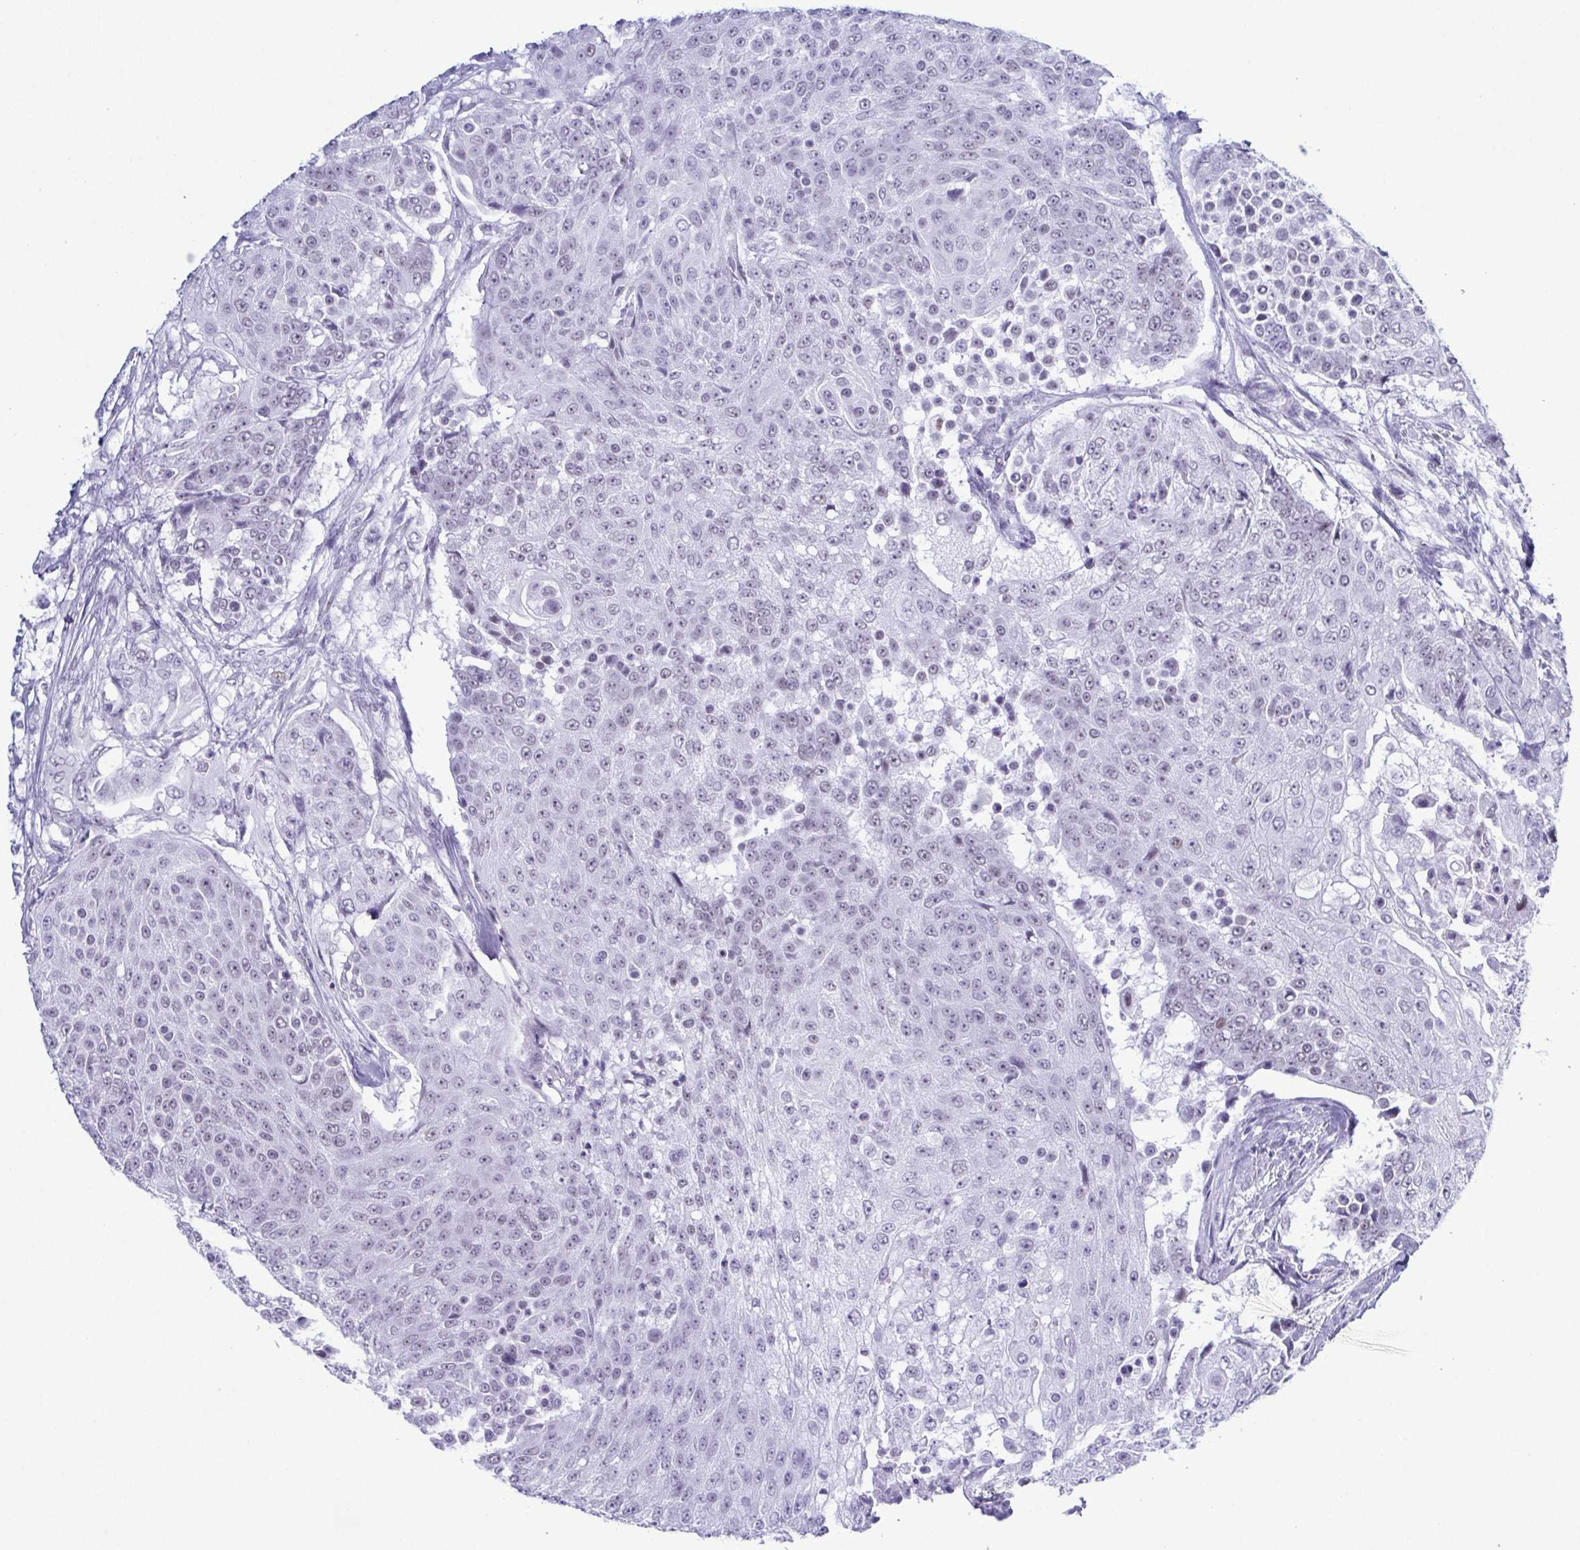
{"staining": {"intensity": "negative", "quantity": "none", "location": "none"}, "tissue": "urothelial cancer", "cell_type": "Tumor cells", "image_type": "cancer", "snomed": [{"axis": "morphology", "description": "Urothelial carcinoma, High grade"}, {"axis": "topography", "description": "Urinary bladder"}], "caption": "Photomicrograph shows no significant protein expression in tumor cells of urothelial cancer.", "gene": "SUGP2", "patient": {"sex": "female", "age": 63}}